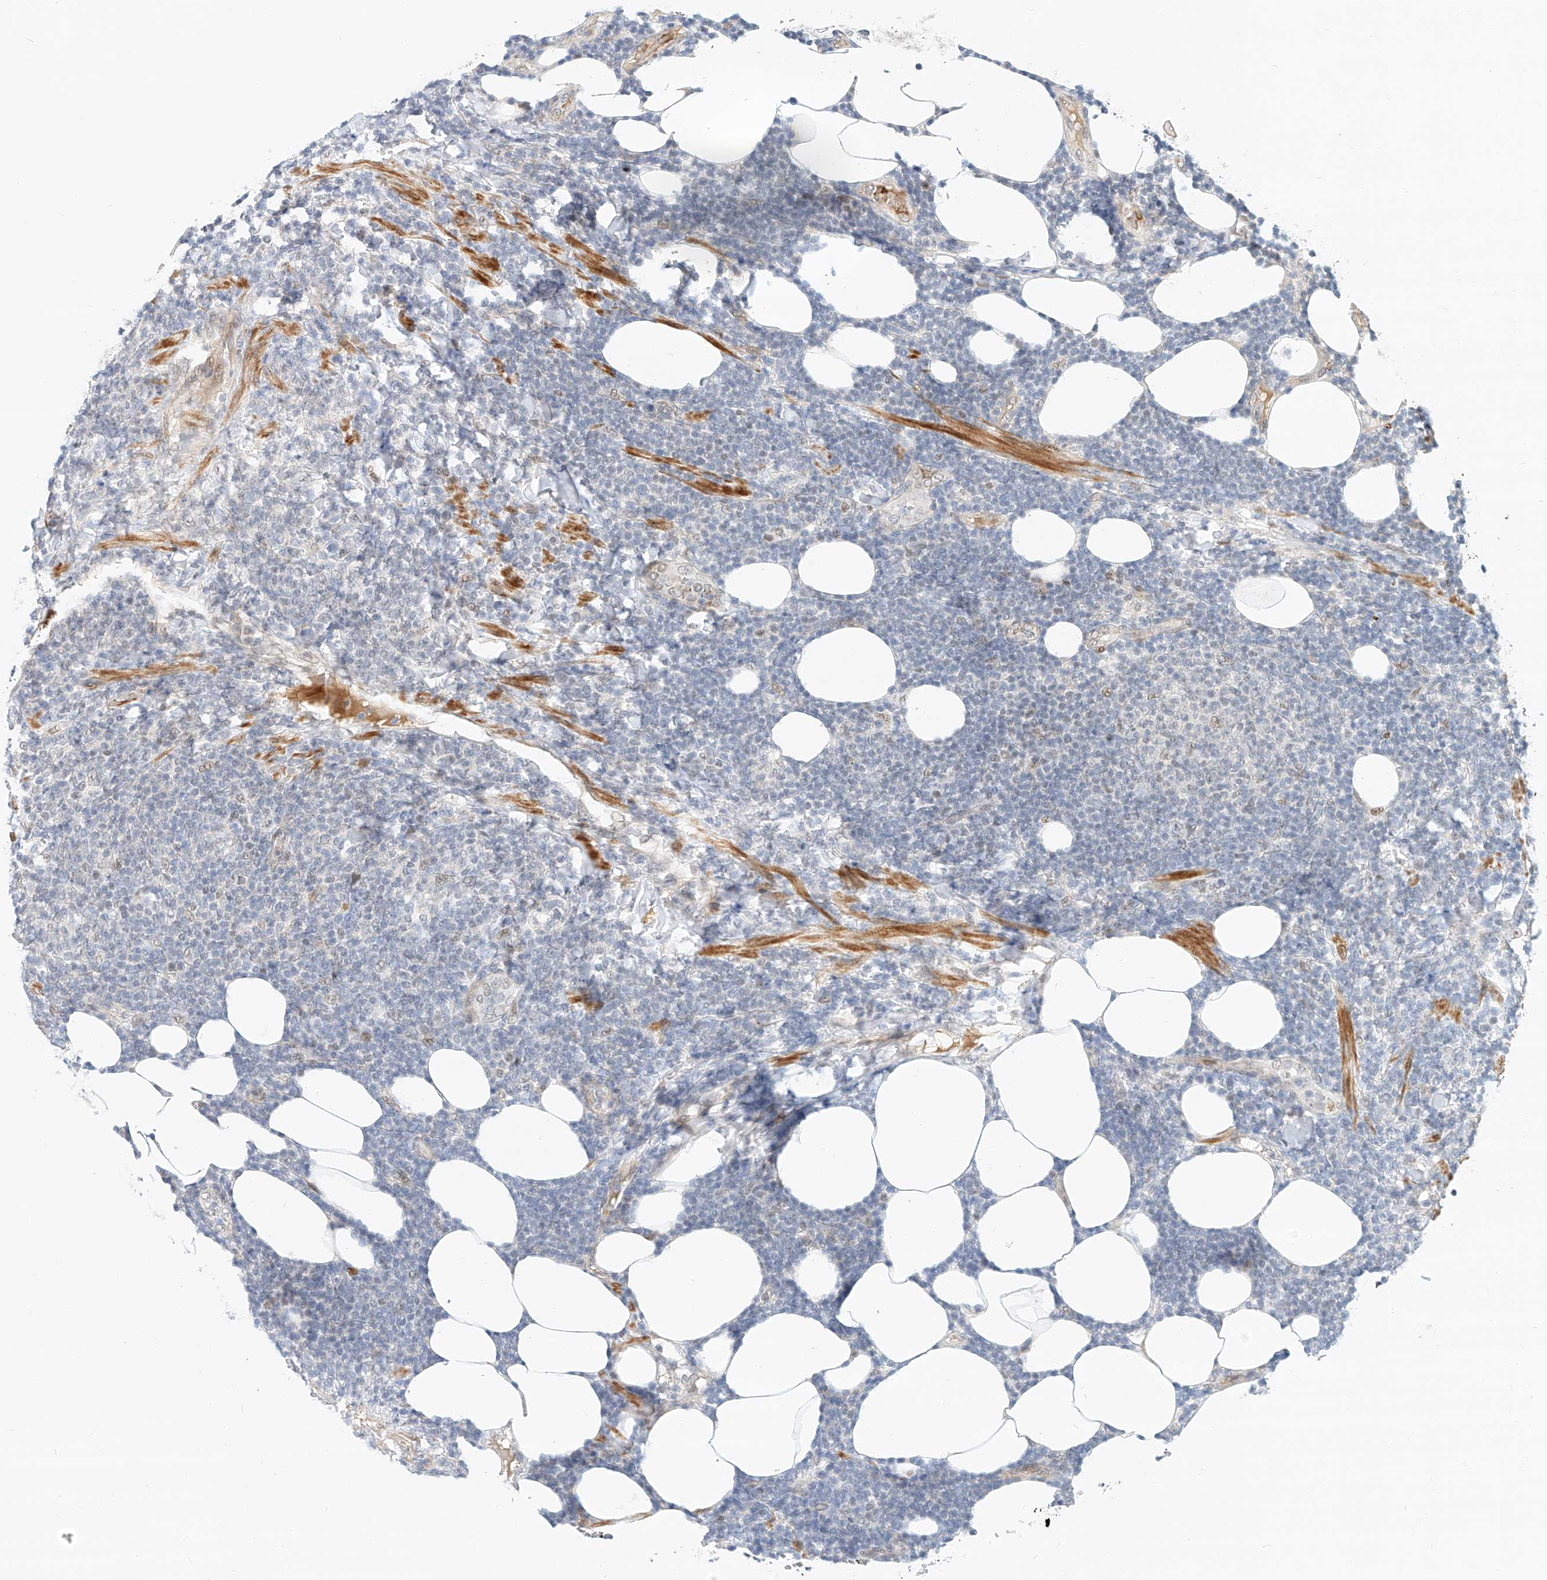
{"staining": {"intensity": "negative", "quantity": "none", "location": "none"}, "tissue": "lymphoma", "cell_type": "Tumor cells", "image_type": "cancer", "snomed": [{"axis": "morphology", "description": "Malignant lymphoma, non-Hodgkin's type, Low grade"}, {"axis": "topography", "description": "Lymph node"}], "caption": "This photomicrograph is of malignant lymphoma, non-Hodgkin's type (low-grade) stained with immunohistochemistry (IHC) to label a protein in brown with the nuclei are counter-stained blue. There is no staining in tumor cells. (DAB IHC, high magnification).", "gene": "CBX8", "patient": {"sex": "male", "age": 66}}